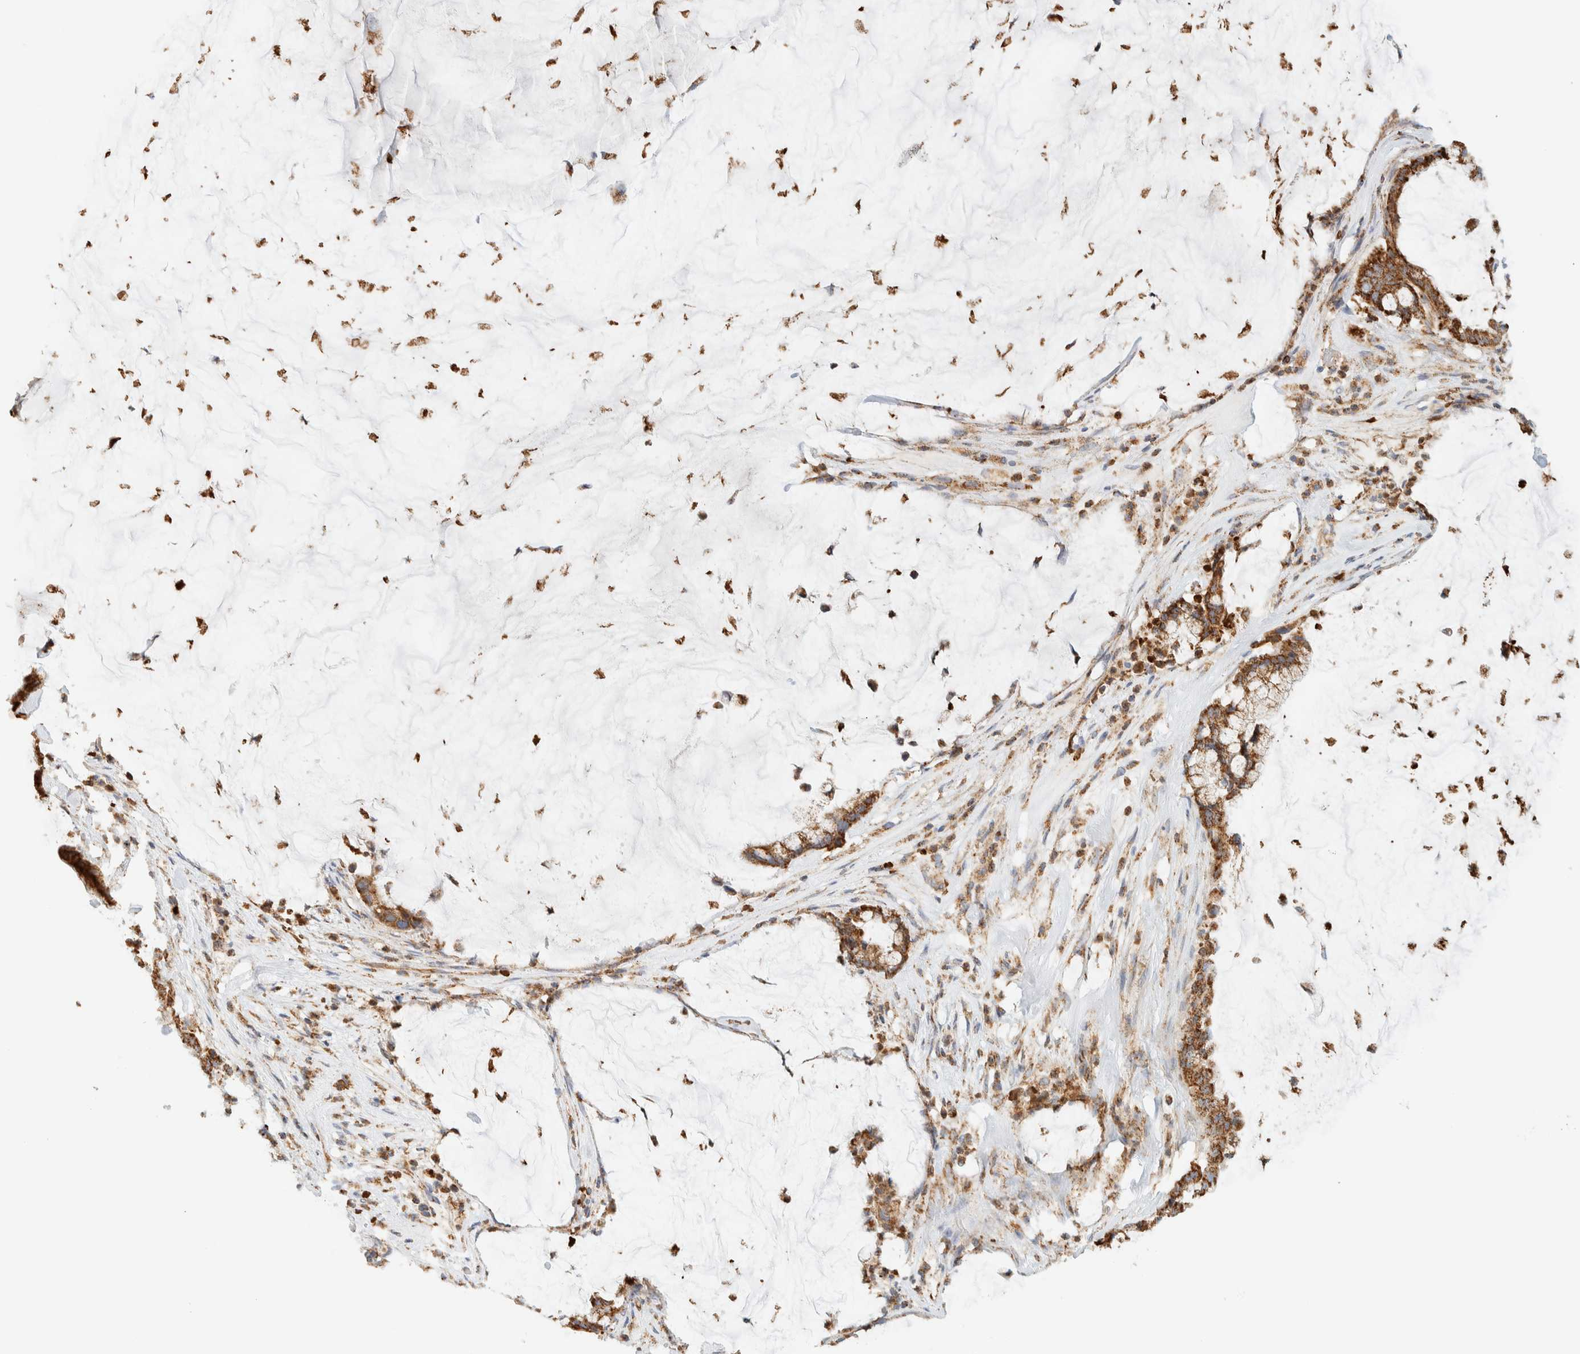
{"staining": {"intensity": "moderate", "quantity": ">75%", "location": "cytoplasmic/membranous"}, "tissue": "pancreatic cancer", "cell_type": "Tumor cells", "image_type": "cancer", "snomed": [{"axis": "morphology", "description": "Adenocarcinoma, NOS"}, {"axis": "topography", "description": "Pancreas"}], "caption": "Pancreatic cancer stained for a protein shows moderate cytoplasmic/membranous positivity in tumor cells. (Stains: DAB (3,3'-diaminobenzidine) in brown, nuclei in blue, Microscopy: brightfield microscopy at high magnification).", "gene": "KIFAP3", "patient": {"sex": "male", "age": 41}}